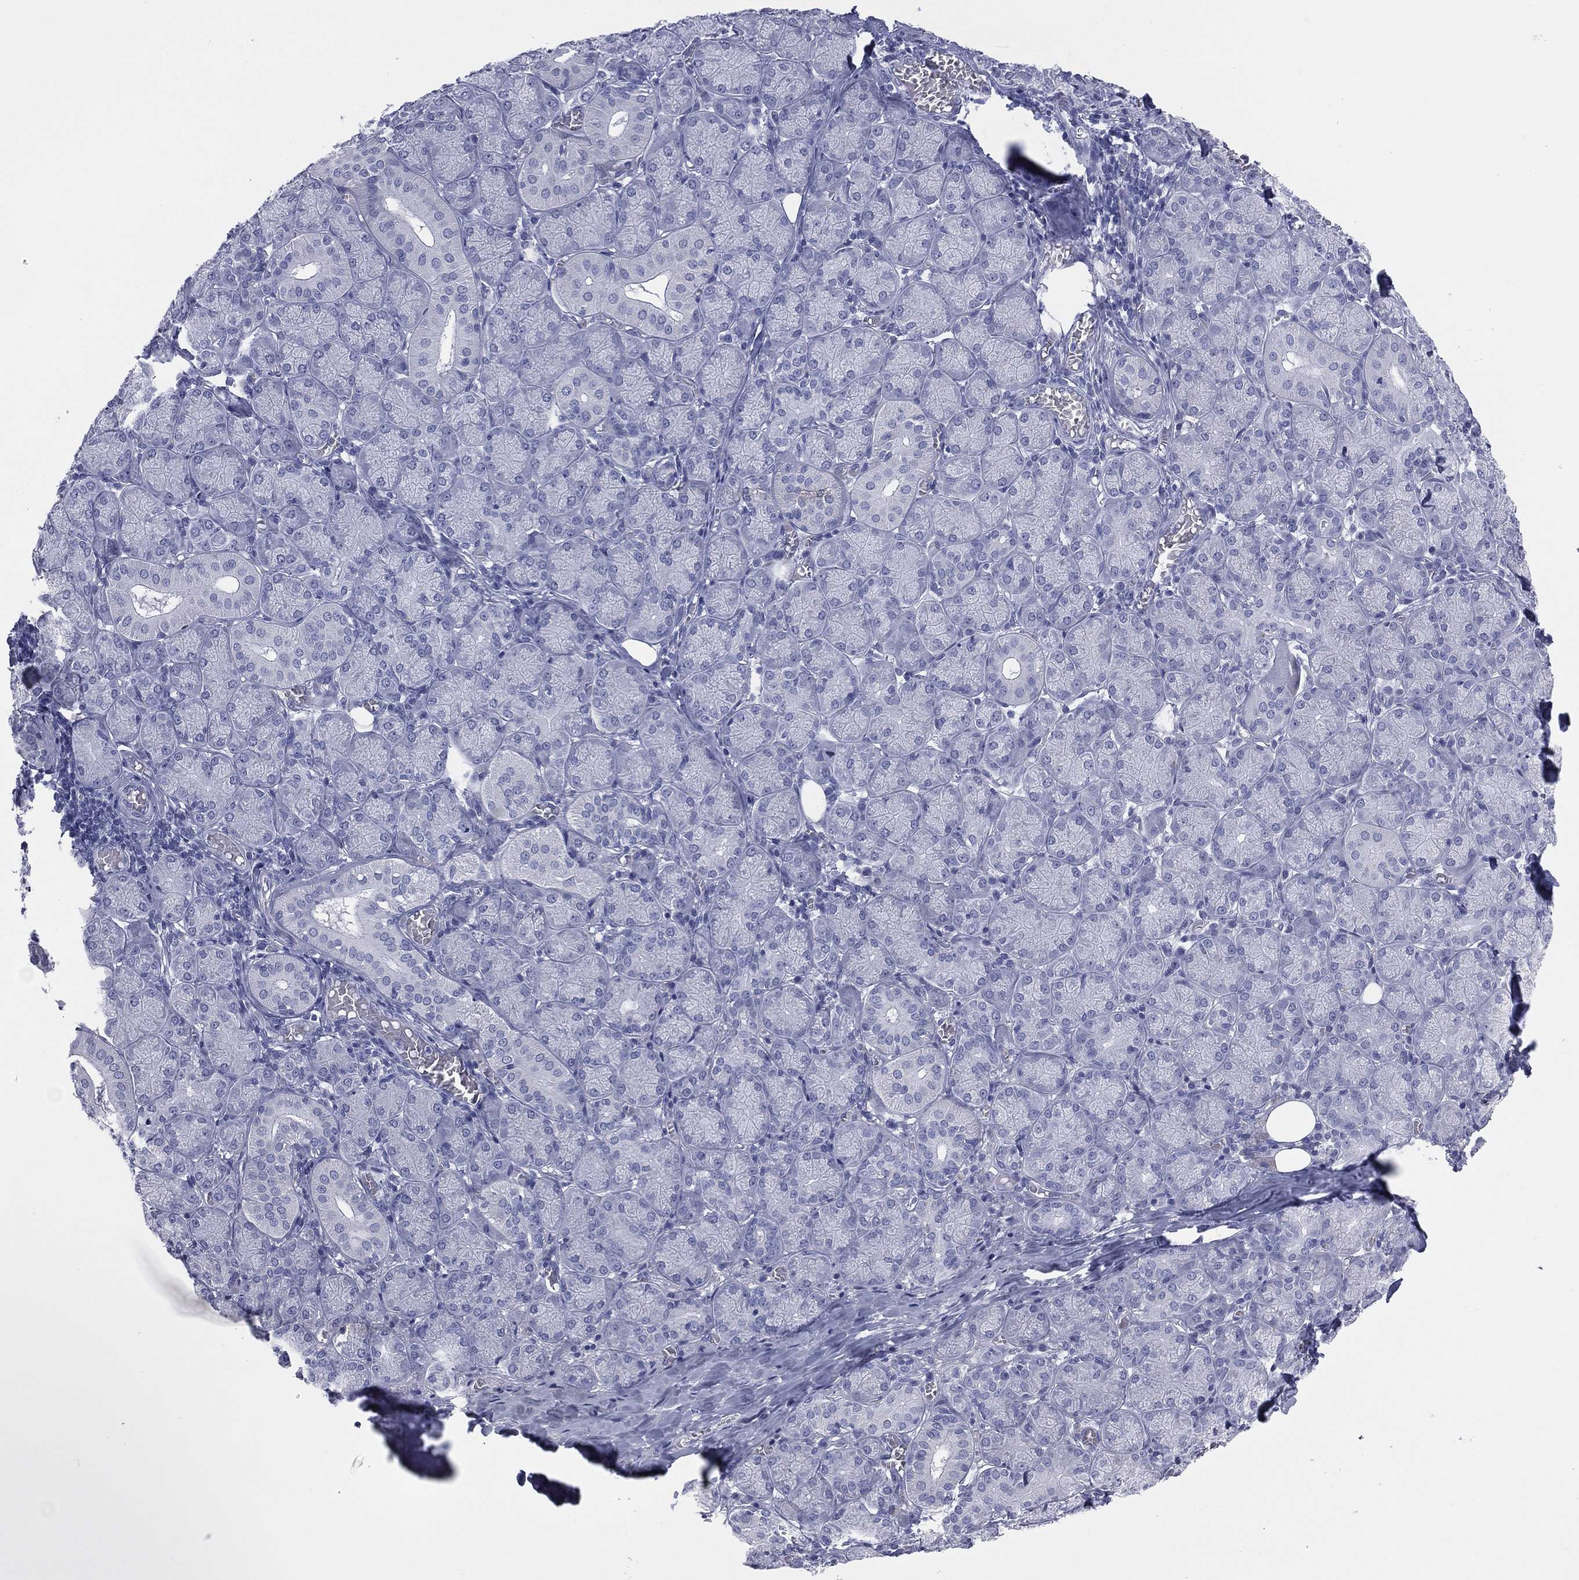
{"staining": {"intensity": "negative", "quantity": "none", "location": "none"}, "tissue": "salivary gland", "cell_type": "Glandular cells", "image_type": "normal", "snomed": [{"axis": "morphology", "description": "Normal tissue, NOS"}, {"axis": "topography", "description": "Salivary gland"}, {"axis": "topography", "description": "Peripheral nerve tissue"}], "caption": "This is an immunohistochemistry (IHC) photomicrograph of benign human salivary gland. There is no positivity in glandular cells.", "gene": "MLN", "patient": {"sex": "female", "age": 24}}